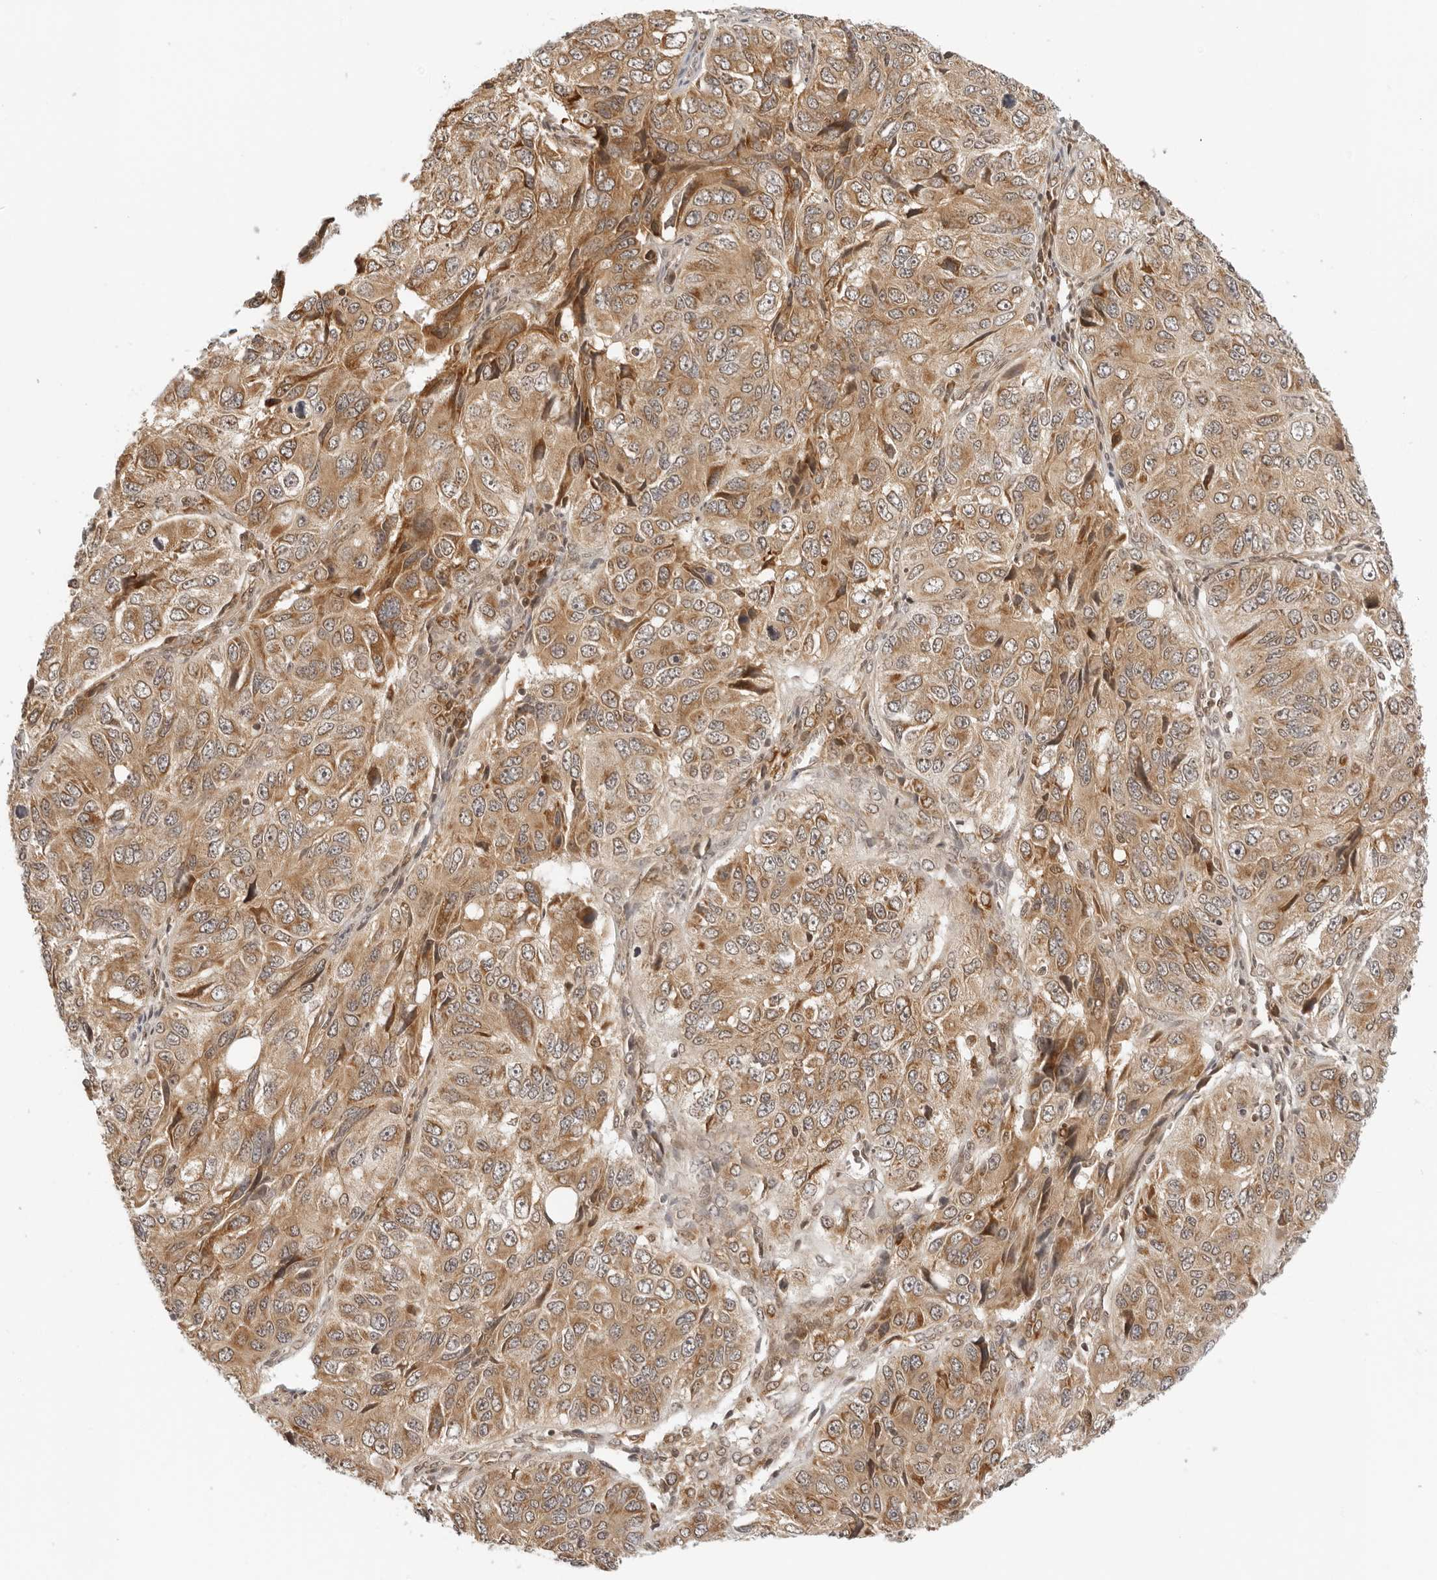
{"staining": {"intensity": "moderate", "quantity": ">75%", "location": "cytoplasmic/membranous"}, "tissue": "ovarian cancer", "cell_type": "Tumor cells", "image_type": "cancer", "snomed": [{"axis": "morphology", "description": "Carcinoma, endometroid"}, {"axis": "topography", "description": "Ovary"}], "caption": "The immunohistochemical stain shows moderate cytoplasmic/membranous staining in tumor cells of ovarian cancer (endometroid carcinoma) tissue.", "gene": "RC3H1", "patient": {"sex": "female", "age": 51}}